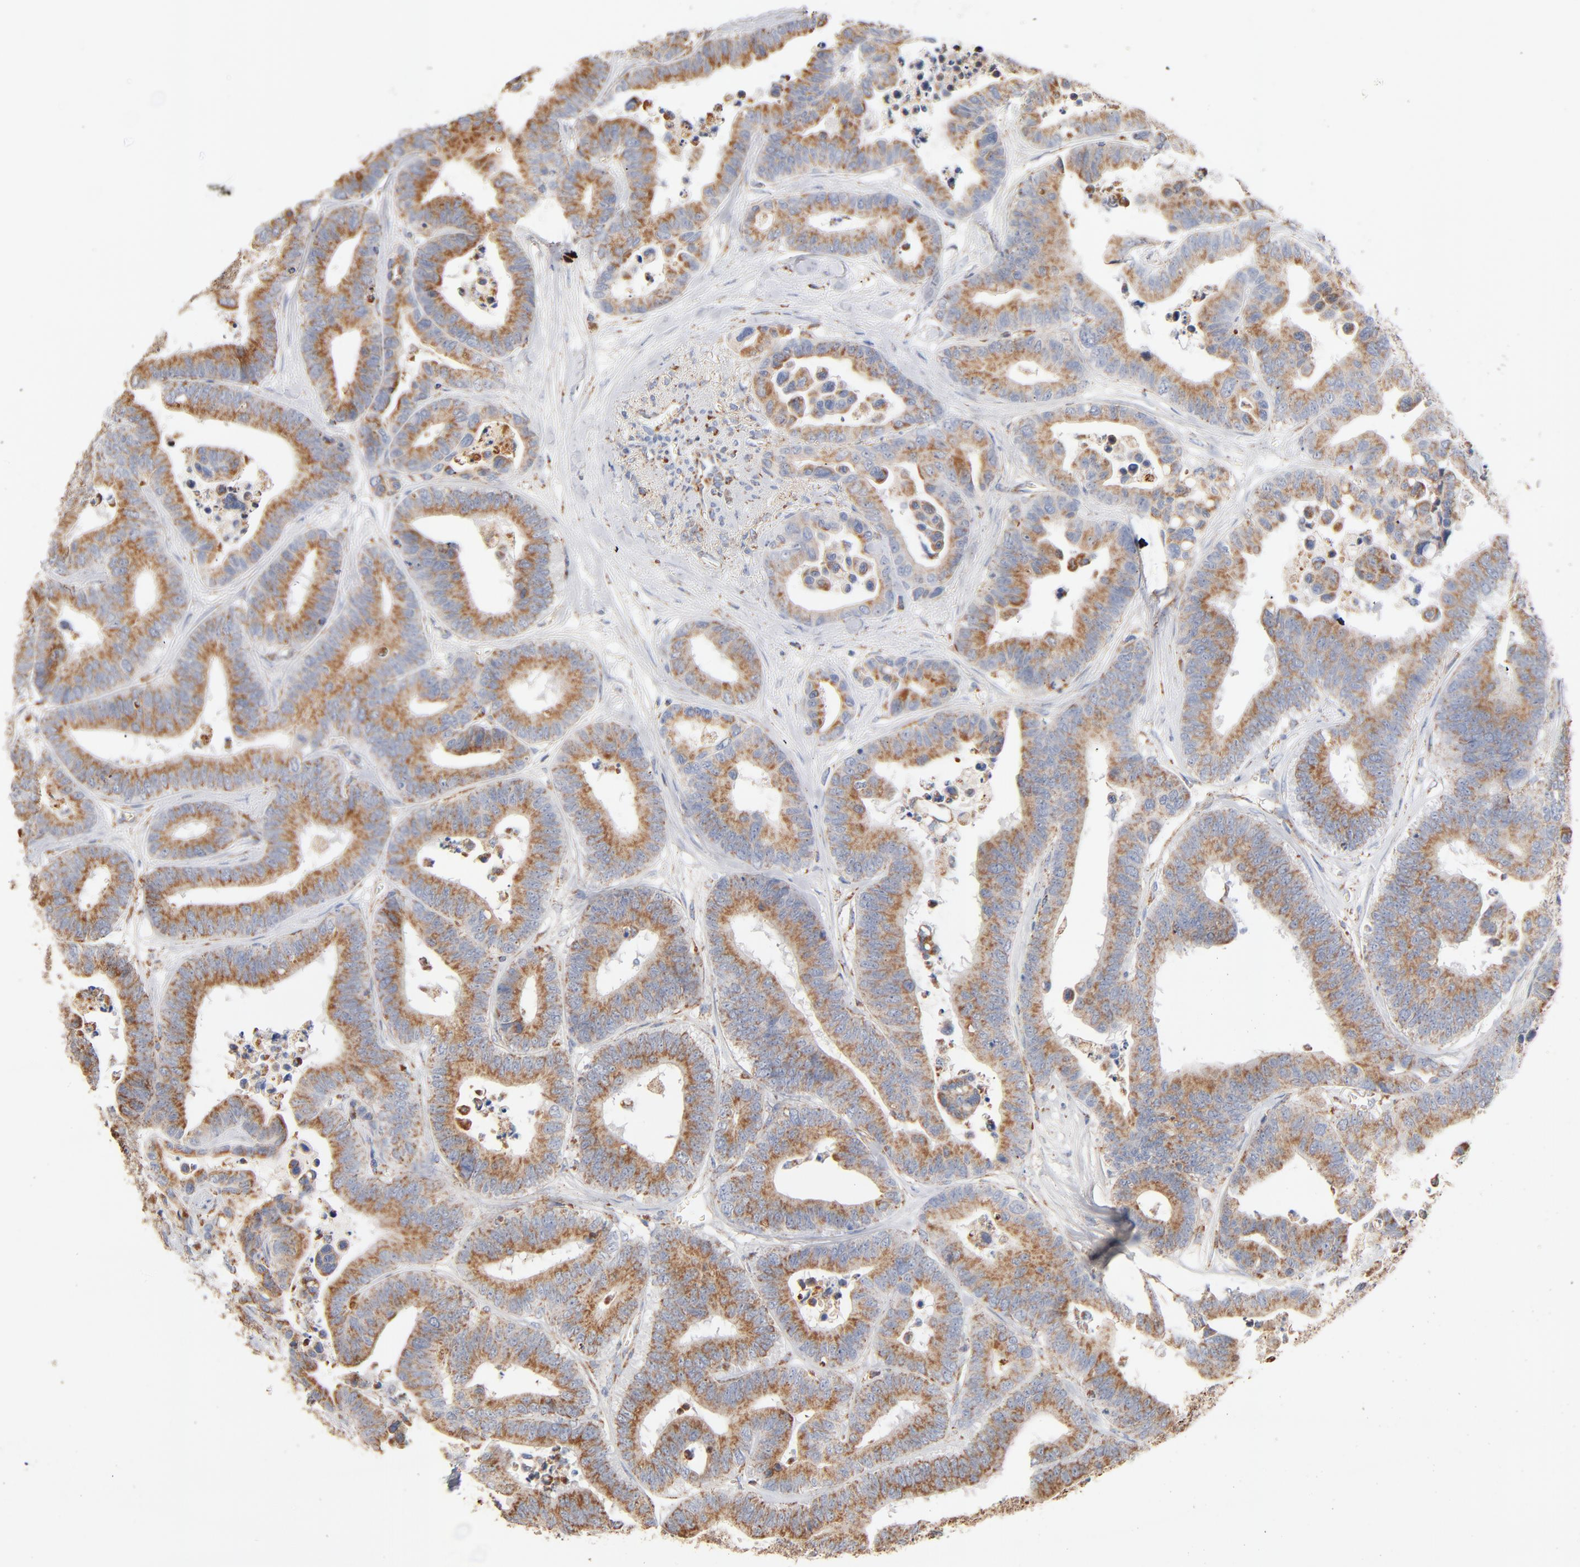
{"staining": {"intensity": "moderate", "quantity": ">75%", "location": "cytoplasmic/membranous"}, "tissue": "colorectal cancer", "cell_type": "Tumor cells", "image_type": "cancer", "snomed": [{"axis": "morphology", "description": "Adenocarcinoma, NOS"}, {"axis": "topography", "description": "Colon"}], "caption": "Moderate cytoplasmic/membranous protein expression is present in approximately >75% of tumor cells in colorectal cancer.", "gene": "UQCRC1", "patient": {"sex": "male", "age": 82}}